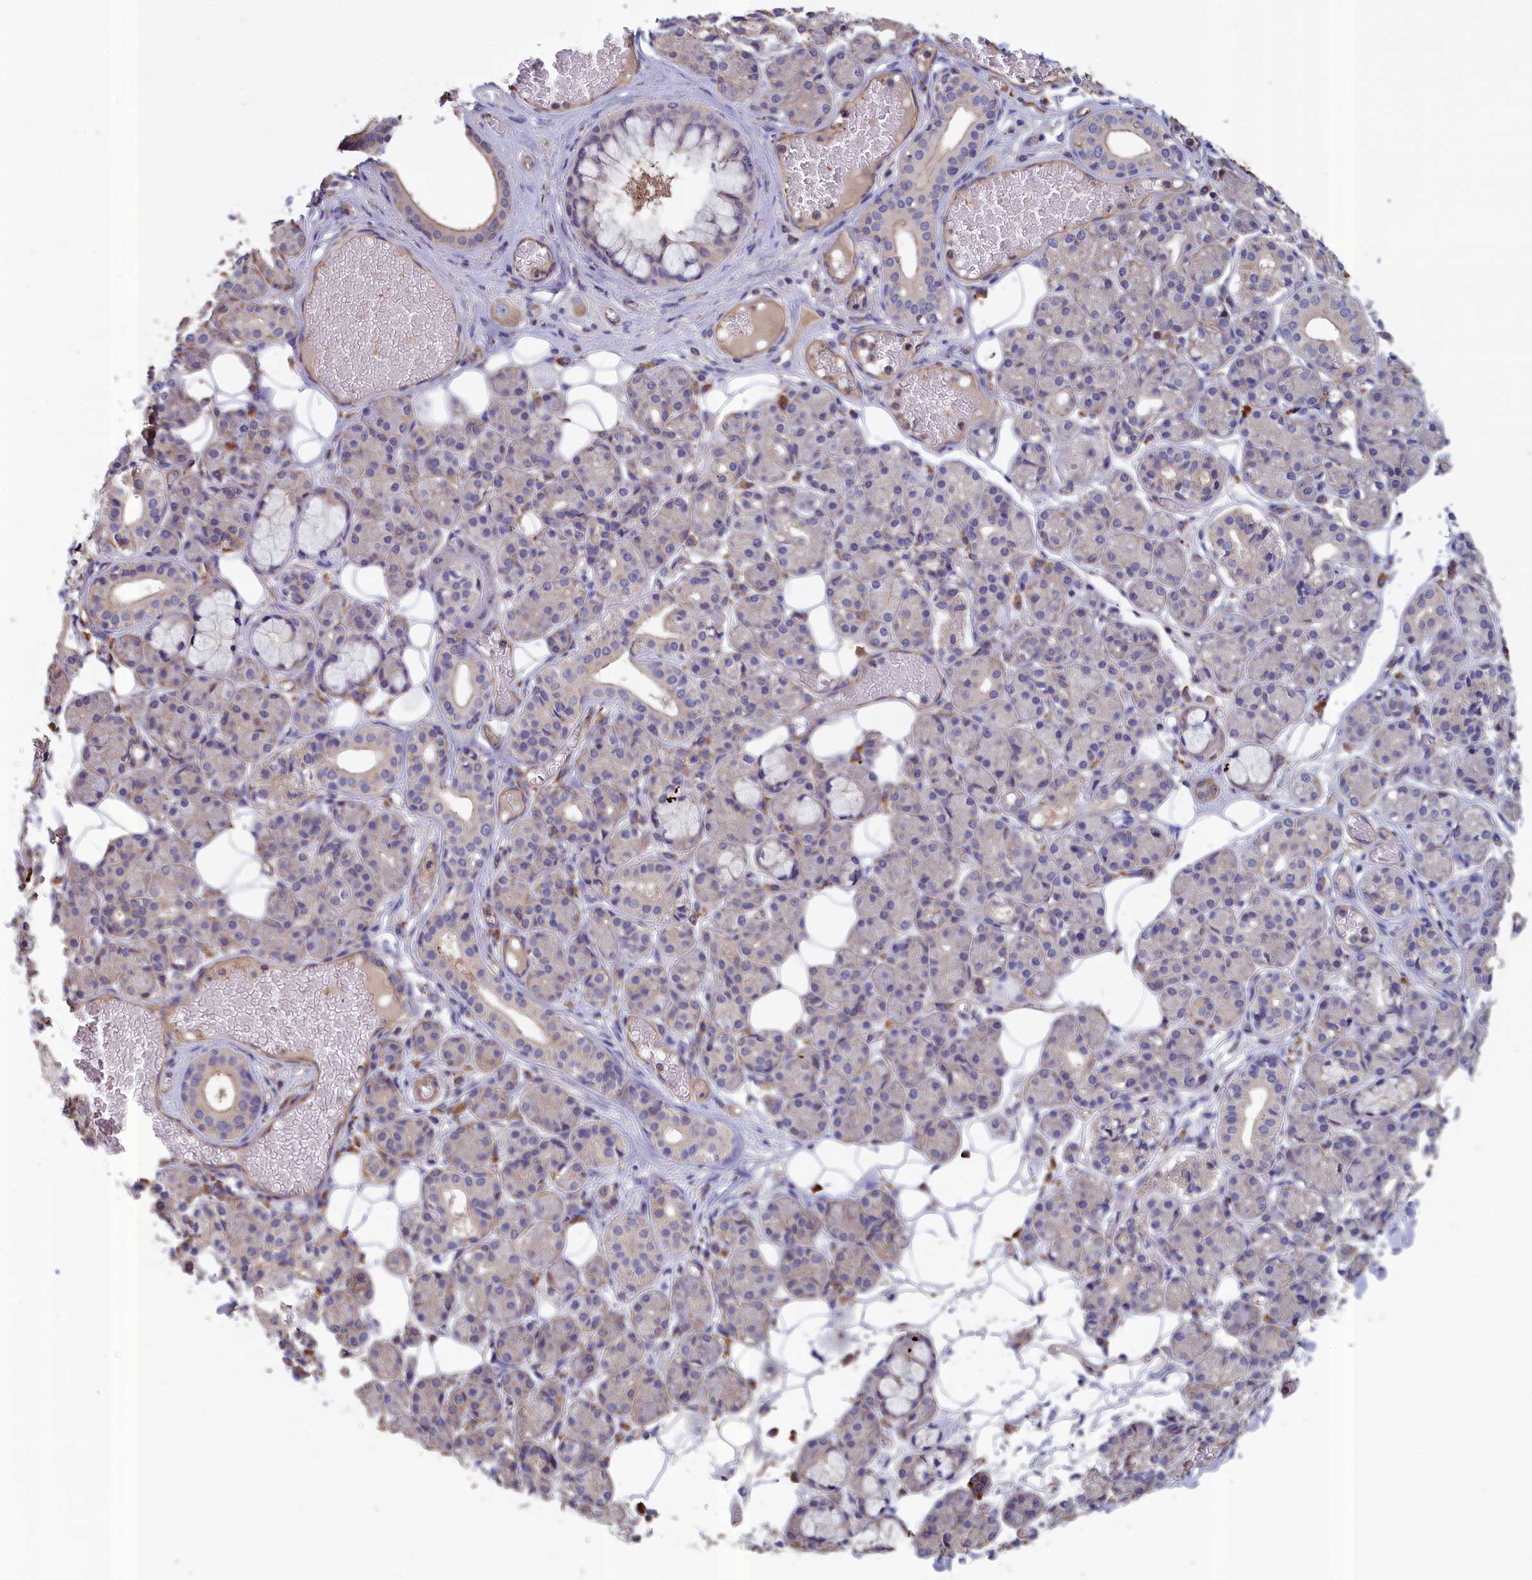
{"staining": {"intensity": "moderate", "quantity": "<25%", "location": "cytoplasmic/membranous"}, "tissue": "salivary gland", "cell_type": "Glandular cells", "image_type": "normal", "snomed": [{"axis": "morphology", "description": "Normal tissue, NOS"}, {"axis": "topography", "description": "Salivary gland"}], "caption": "Normal salivary gland reveals moderate cytoplasmic/membranous expression in about <25% of glandular cells (DAB IHC with brightfield microscopy, high magnification)..", "gene": "ANKRD2", "patient": {"sex": "male", "age": 63}}